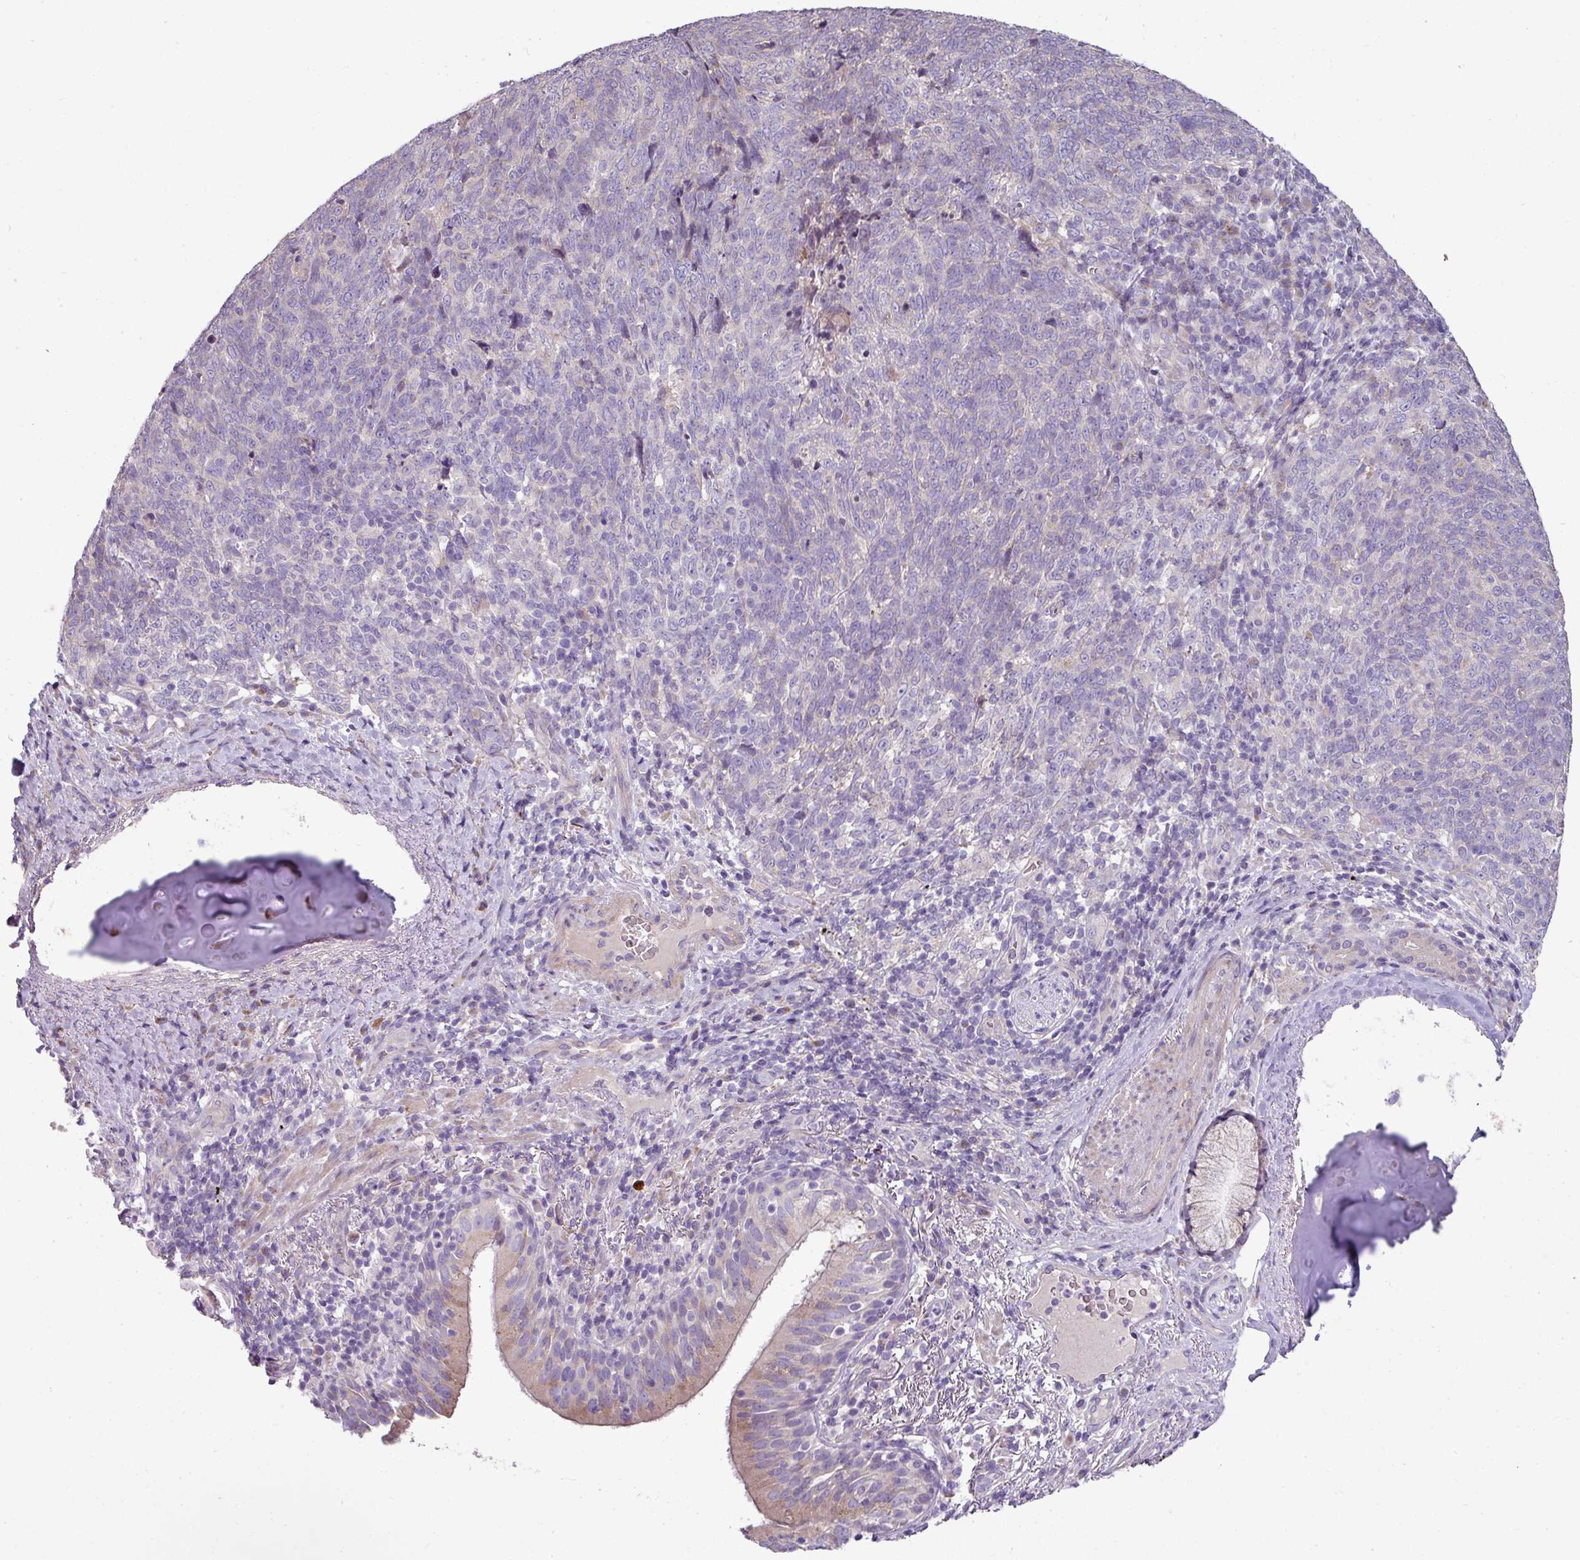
{"staining": {"intensity": "negative", "quantity": "none", "location": "none"}, "tissue": "lung cancer", "cell_type": "Tumor cells", "image_type": "cancer", "snomed": [{"axis": "morphology", "description": "Squamous cell carcinoma, NOS"}, {"axis": "topography", "description": "Lung"}], "caption": "Lung cancer was stained to show a protein in brown. There is no significant staining in tumor cells.", "gene": "LRRC9", "patient": {"sex": "female", "age": 72}}